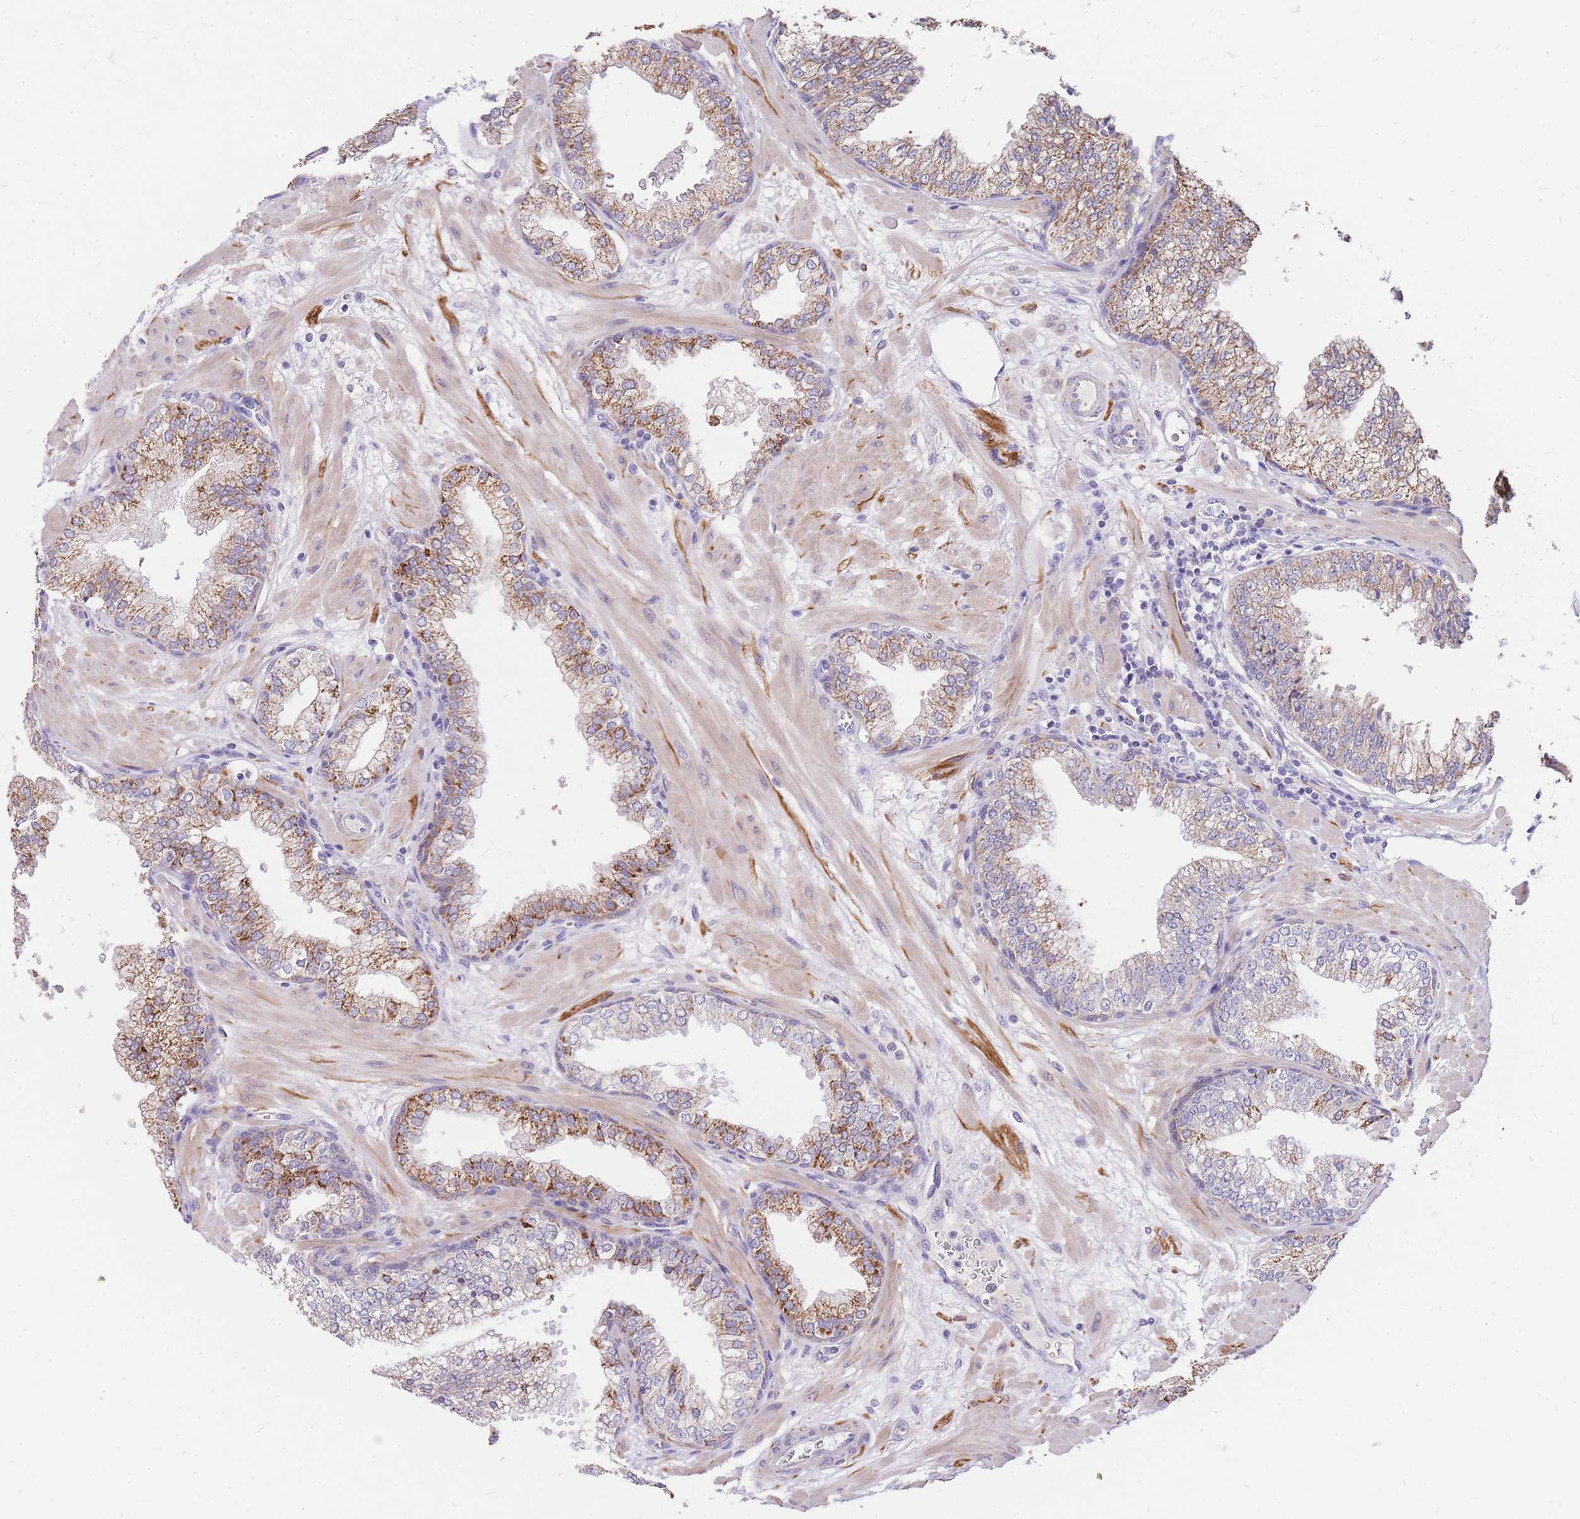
{"staining": {"intensity": "moderate", "quantity": ">75%", "location": "cytoplasmic/membranous"}, "tissue": "prostate", "cell_type": "Glandular cells", "image_type": "normal", "snomed": [{"axis": "morphology", "description": "Normal tissue, NOS"}, {"axis": "morphology", "description": "Urothelial carcinoma, Low grade"}, {"axis": "topography", "description": "Urinary bladder"}, {"axis": "topography", "description": "Prostate"}], "caption": "A brown stain shows moderate cytoplasmic/membranous staining of a protein in glandular cells of benign human prostate.", "gene": "C2orf88", "patient": {"sex": "male", "age": 60}}